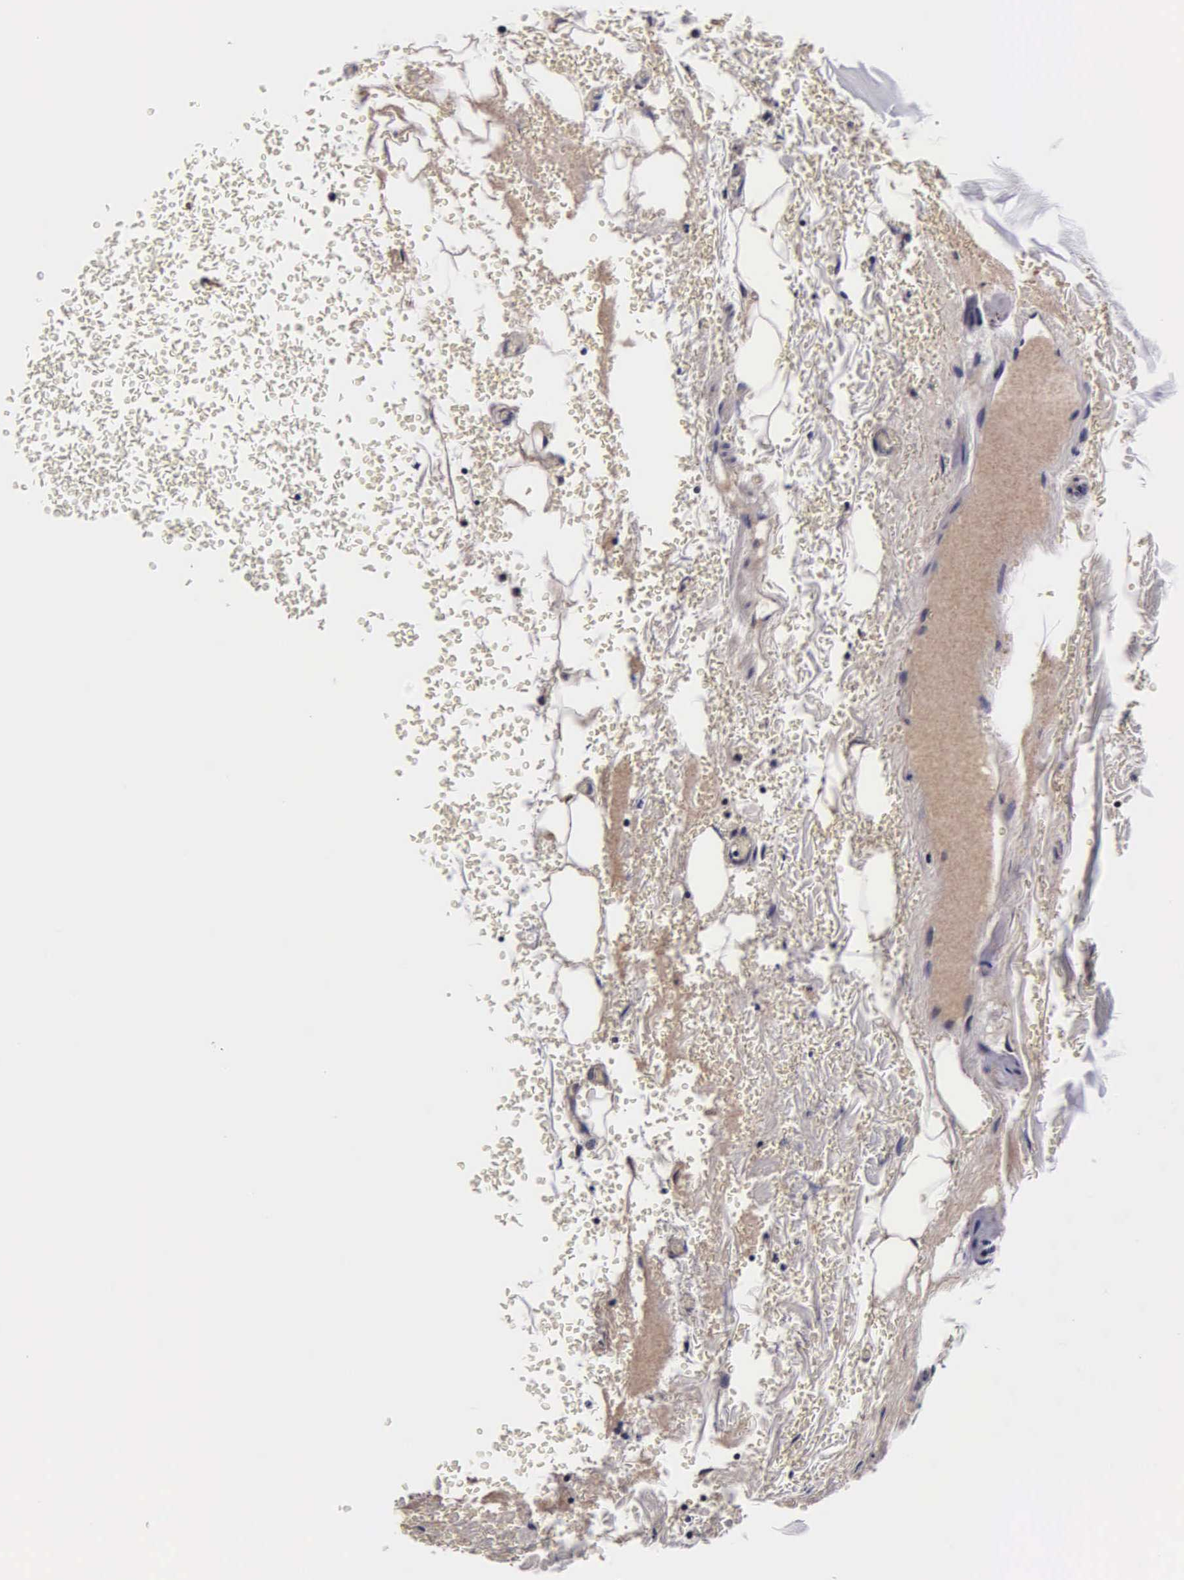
{"staining": {"intensity": "moderate", "quantity": ">75%", "location": "cytoplasmic/membranous"}, "tissue": "bronchus", "cell_type": "Respiratory epithelial cells", "image_type": "normal", "snomed": [{"axis": "morphology", "description": "Normal tissue, NOS"}, {"axis": "topography", "description": "Cartilage tissue"}], "caption": "About >75% of respiratory epithelial cells in benign bronchus display moderate cytoplasmic/membranous protein staining as visualized by brown immunohistochemical staining.", "gene": "PSMA3", "patient": {"sex": "female", "age": 63}}